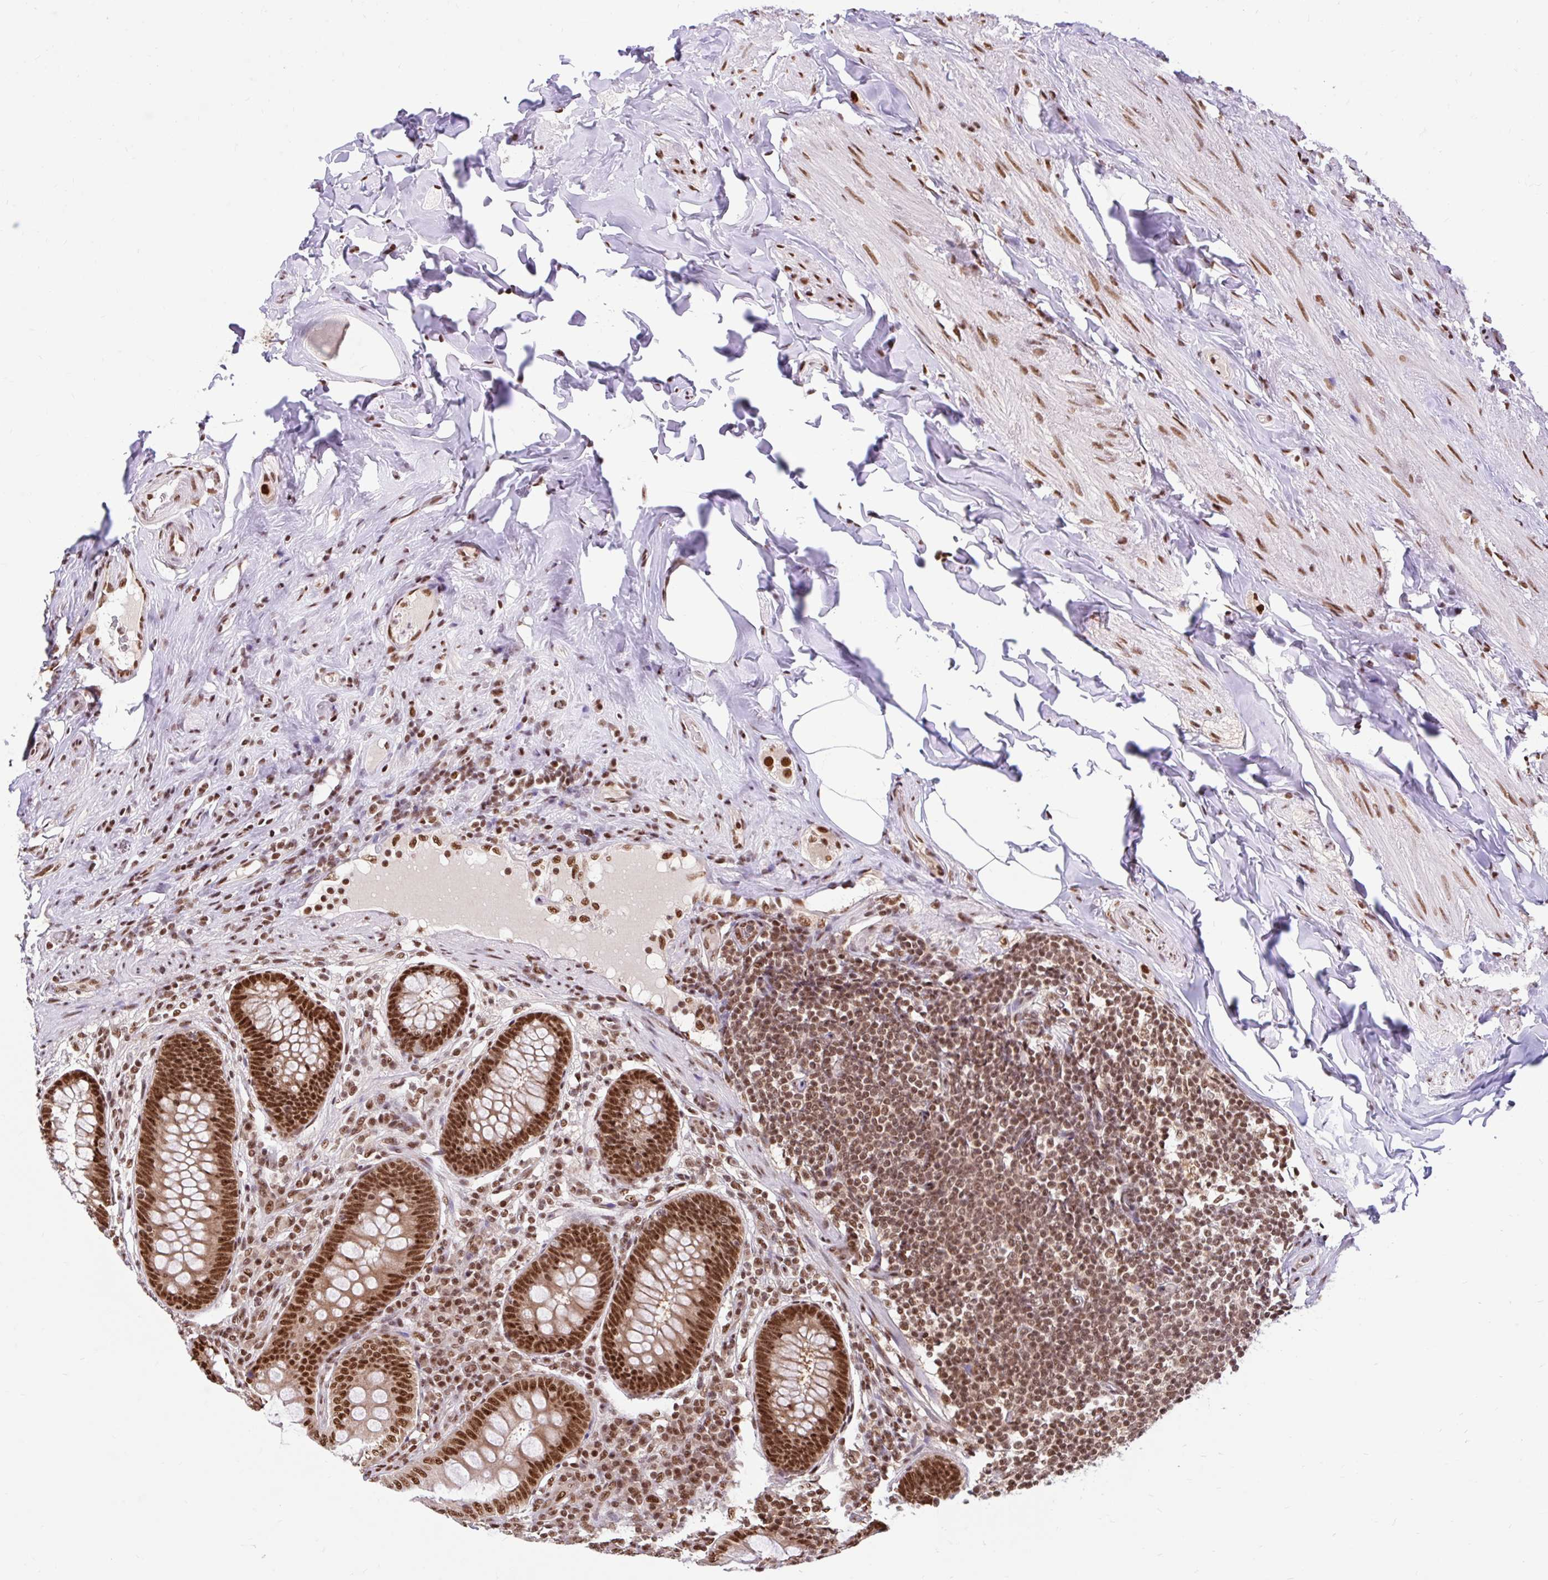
{"staining": {"intensity": "strong", "quantity": ">75%", "location": "nuclear"}, "tissue": "appendix", "cell_type": "Glandular cells", "image_type": "normal", "snomed": [{"axis": "morphology", "description": "Normal tissue, NOS"}, {"axis": "topography", "description": "Appendix"}], "caption": "A brown stain highlights strong nuclear positivity of a protein in glandular cells of normal appendix.", "gene": "ABCA9", "patient": {"sex": "male", "age": 71}}